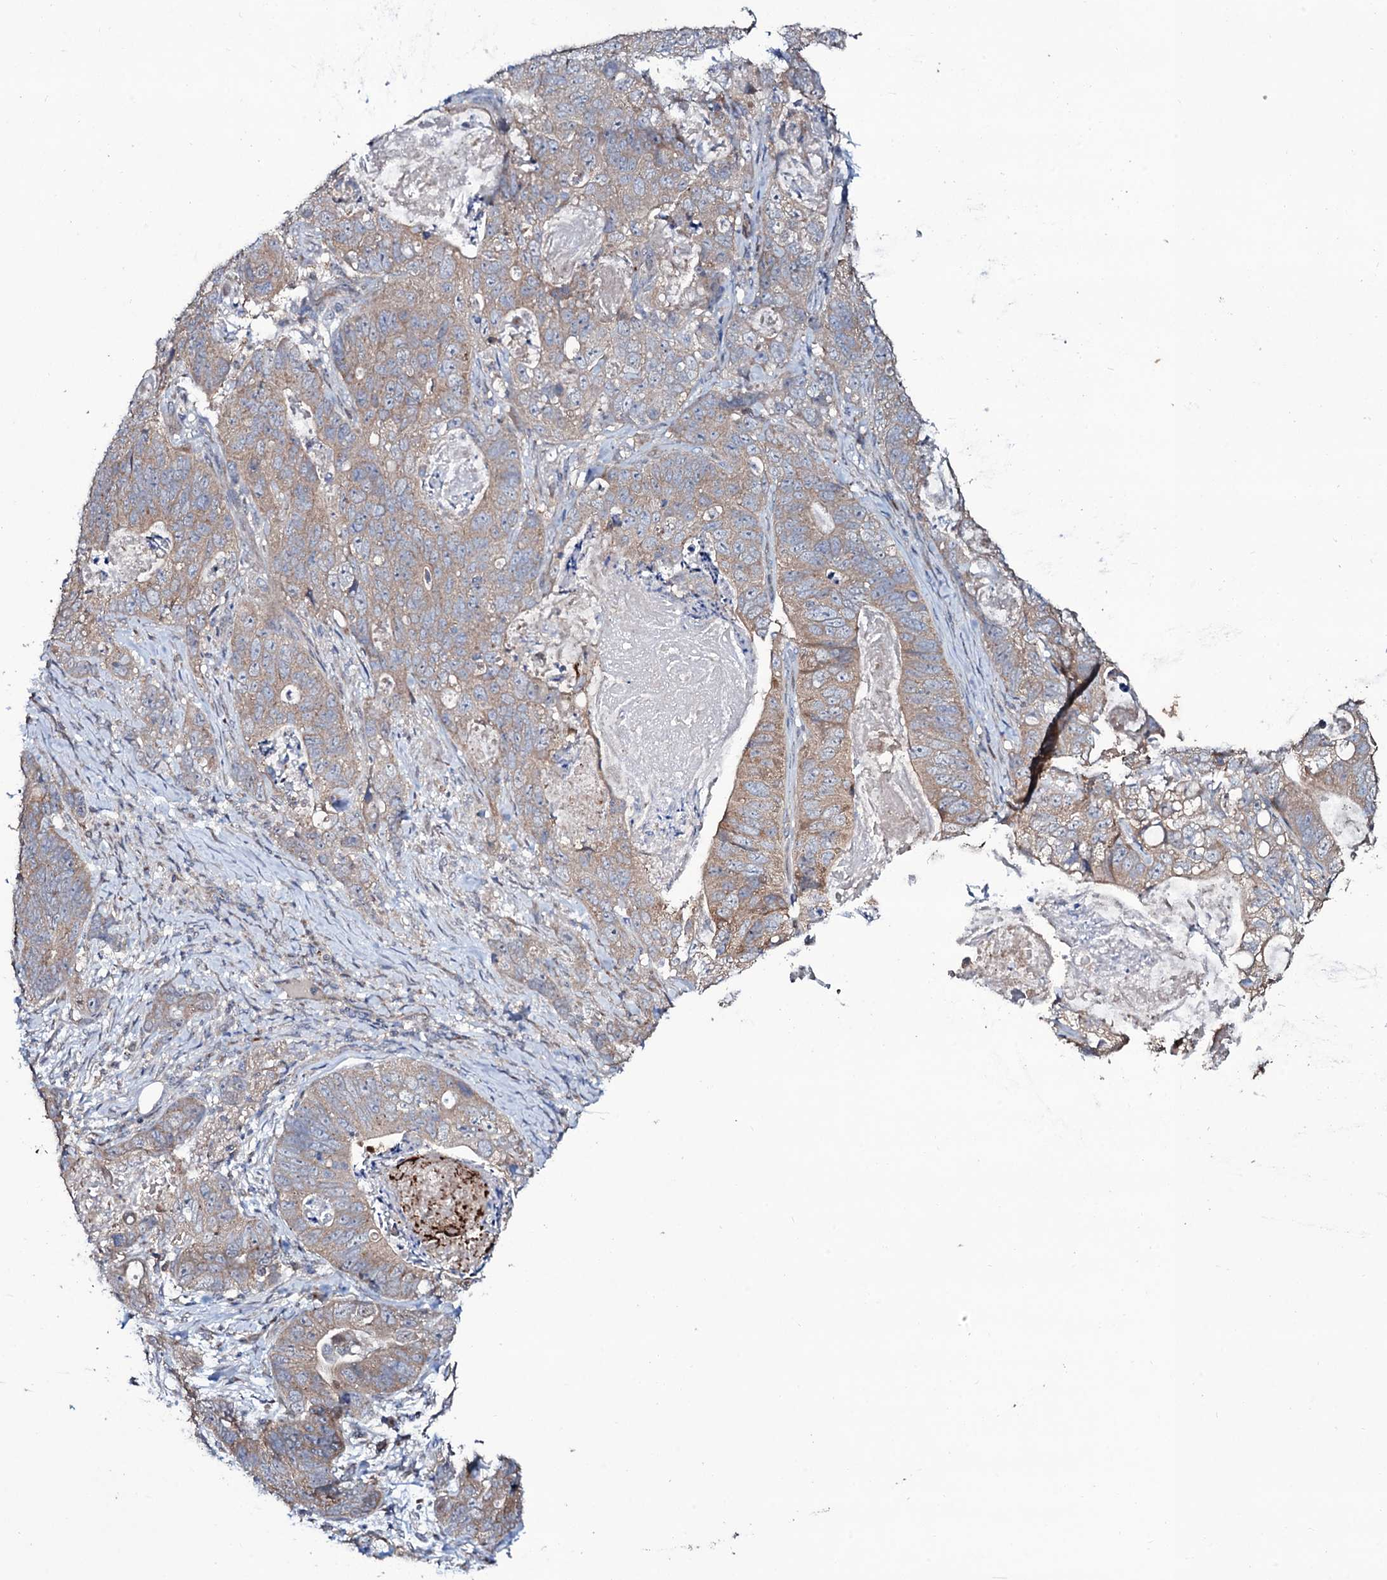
{"staining": {"intensity": "weak", "quantity": ">75%", "location": "cytoplasmic/membranous"}, "tissue": "stomach cancer", "cell_type": "Tumor cells", "image_type": "cancer", "snomed": [{"axis": "morphology", "description": "Normal tissue, NOS"}, {"axis": "morphology", "description": "Adenocarcinoma, NOS"}, {"axis": "topography", "description": "Stomach"}], "caption": "The image exhibits staining of stomach cancer, revealing weak cytoplasmic/membranous protein staining (brown color) within tumor cells. The protein is stained brown, and the nuclei are stained in blue (DAB IHC with brightfield microscopy, high magnification).", "gene": "COG6", "patient": {"sex": "female", "age": 89}}